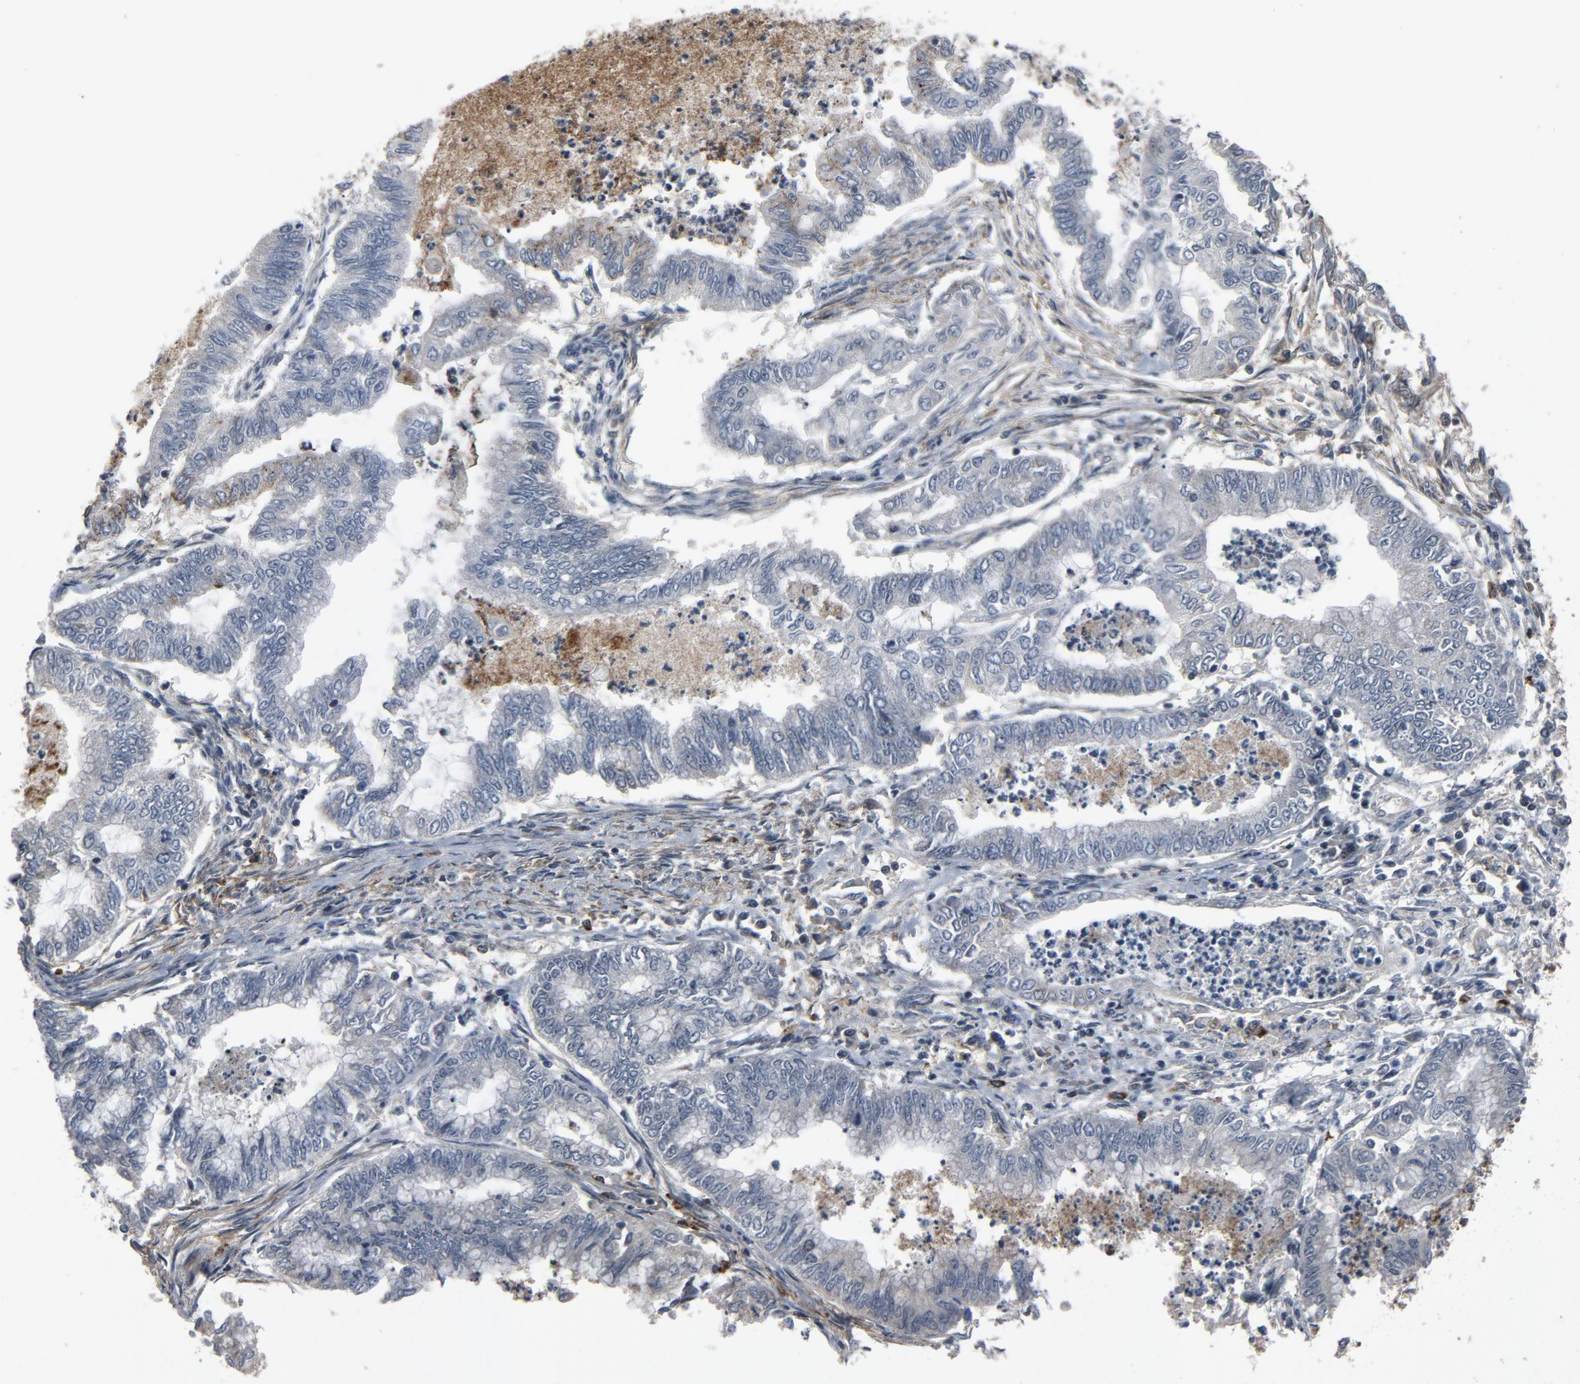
{"staining": {"intensity": "negative", "quantity": "none", "location": "none"}, "tissue": "endometrial cancer", "cell_type": "Tumor cells", "image_type": "cancer", "snomed": [{"axis": "morphology", "description": "Adenocarcinoma, NOS"}, {"axis": "topography", "description": "Endometrium"}], "caption": "There is no significant positivity in tumor cells of endometrial cancer (adenocarcinoma). (DAB immunohistochemistry (IHC), high magnification).", "gene": "PDZD4", "patient": {"sex": "female", "age": 79}}